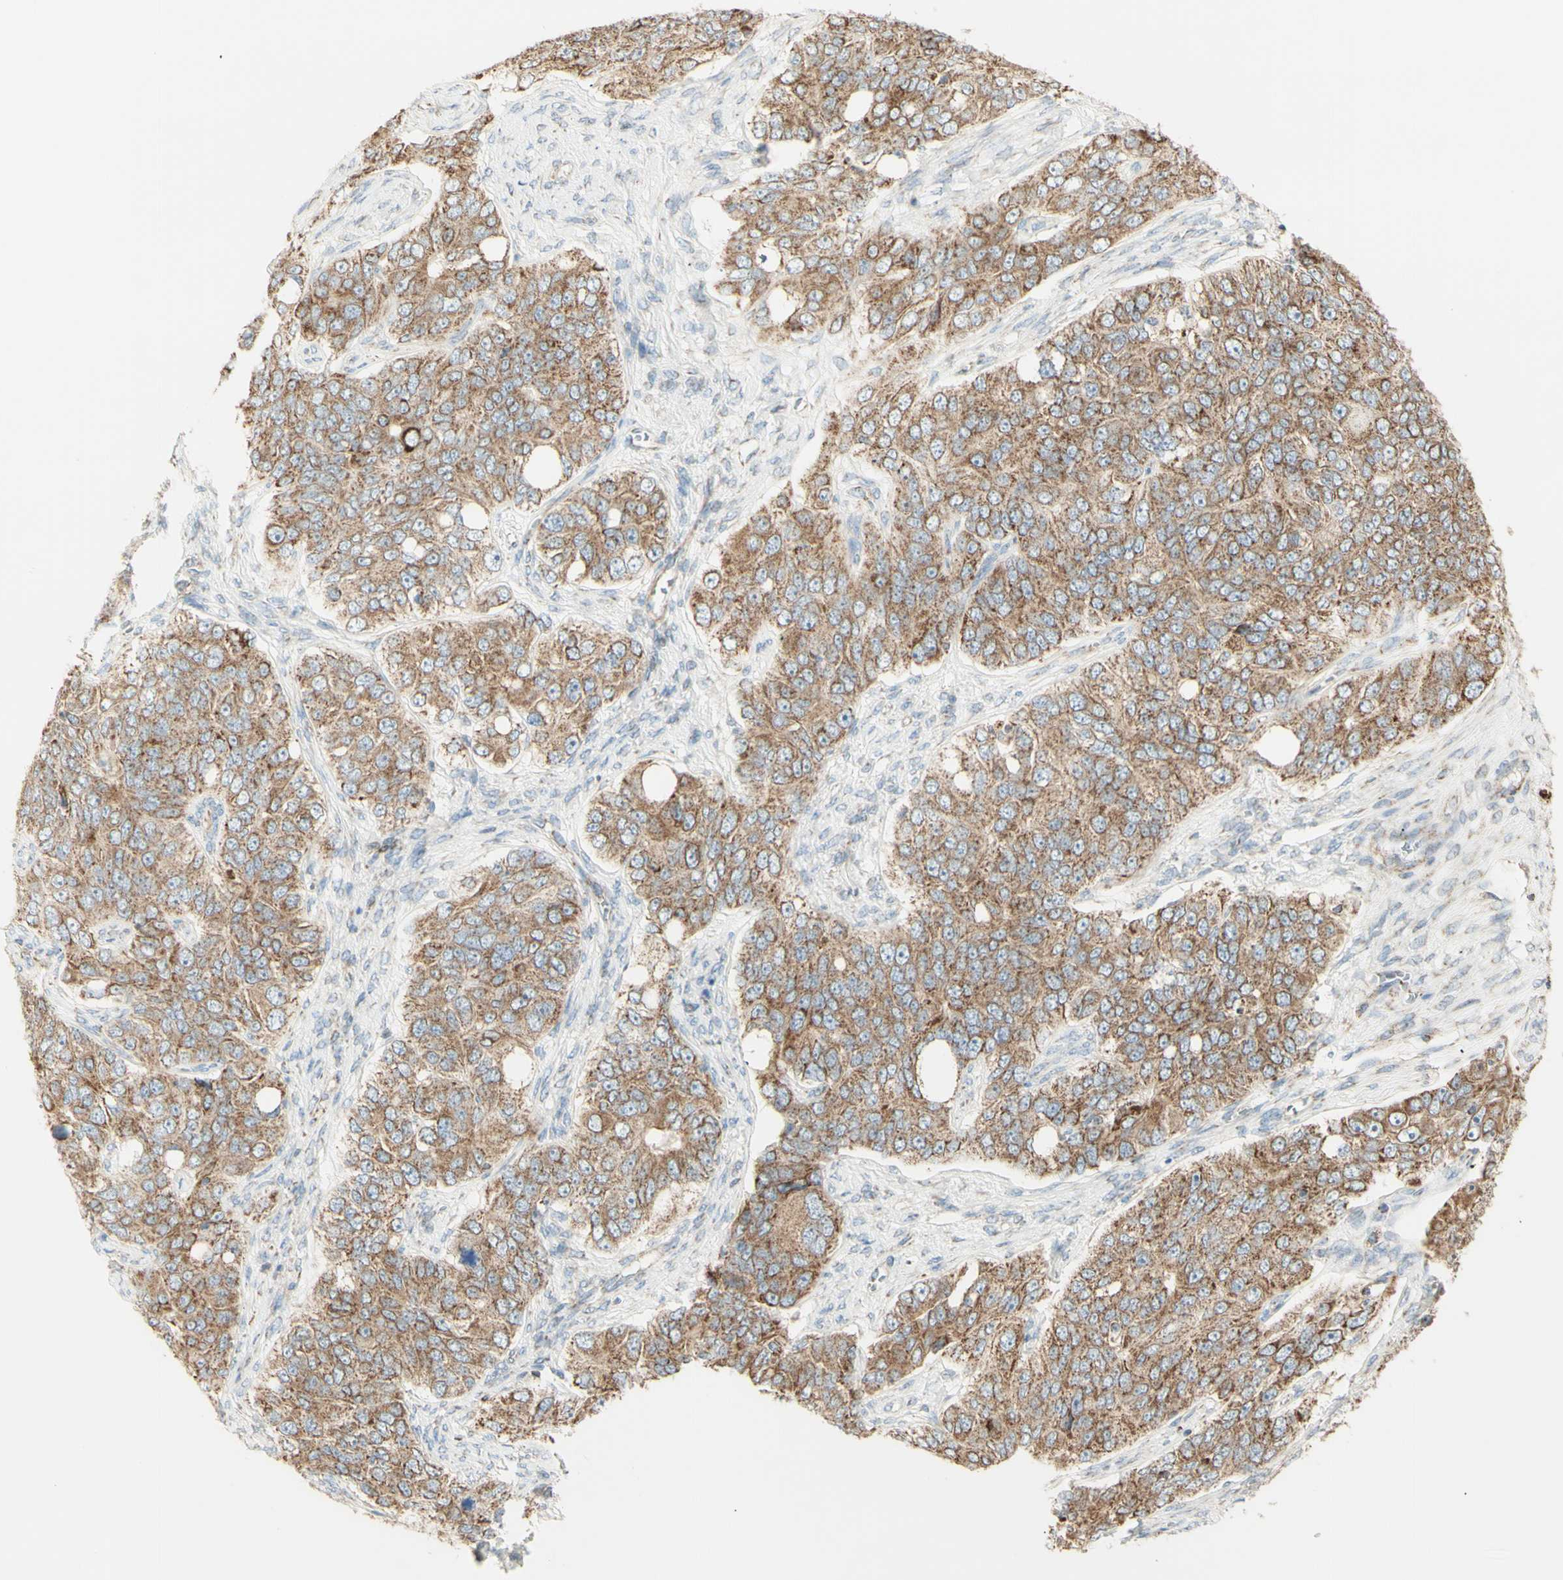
{"staining": {"intensity": "weak", "quantity": ">75%", "location": "cytoplasmic/membranous"}, "tissue": "ovarian cancer", "cell_type": "Tumor cells", "image_type": "cancer", "snomed": [{"axis": "morphology", "description": "Carcinoma, endometroid"}, {"axis": "topography", "description": "Ovary"}], "caption": "Ovarian endometroid carcinoma tissue demonstrates weak cytoplasmic/membranous staining in approximately >75% of tumor cells", "gene": "LETM1", "patient": {"sex": "female", "age": 51}}